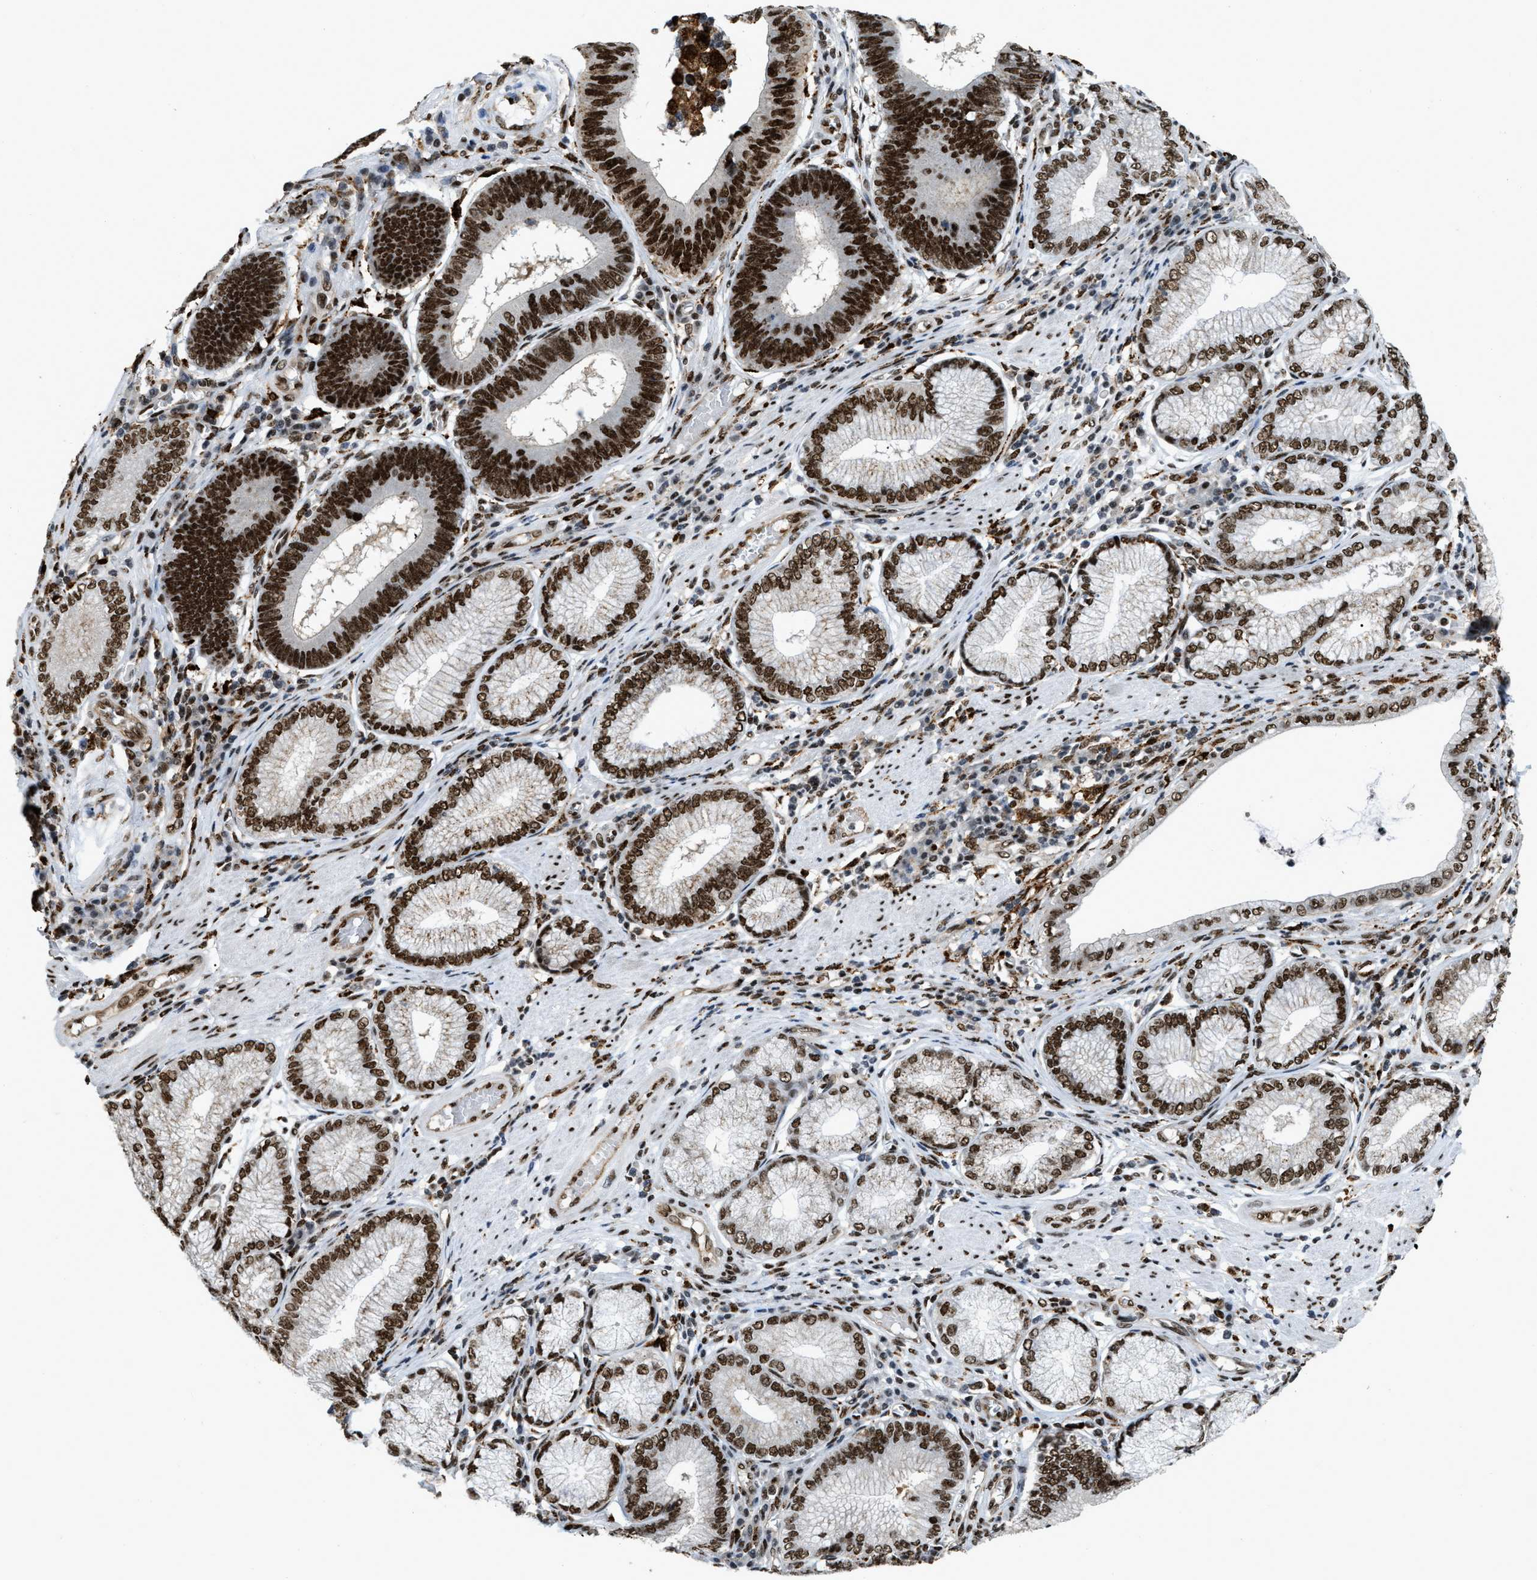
{"staining": {"intensity": "strong", "quantity": ">75%", "location": "nuclear"}, "tissue": "stomach cancer", "cell_type": "Tumor cells", "image_type": "cancer", "snomed": [{"axis": "morphology", "description": "Adenocarcinoma, NOS"}, {"axis": "topography", "description": "Stomach"}], "caption": "Adenocarcinoma (stomach) stained for a protein (brown) demonstrates strong nuclear positive staining in about >75% of tumor cells.", "gene": "NUMA1", "patient": {"sex": "male", "age": 59}}